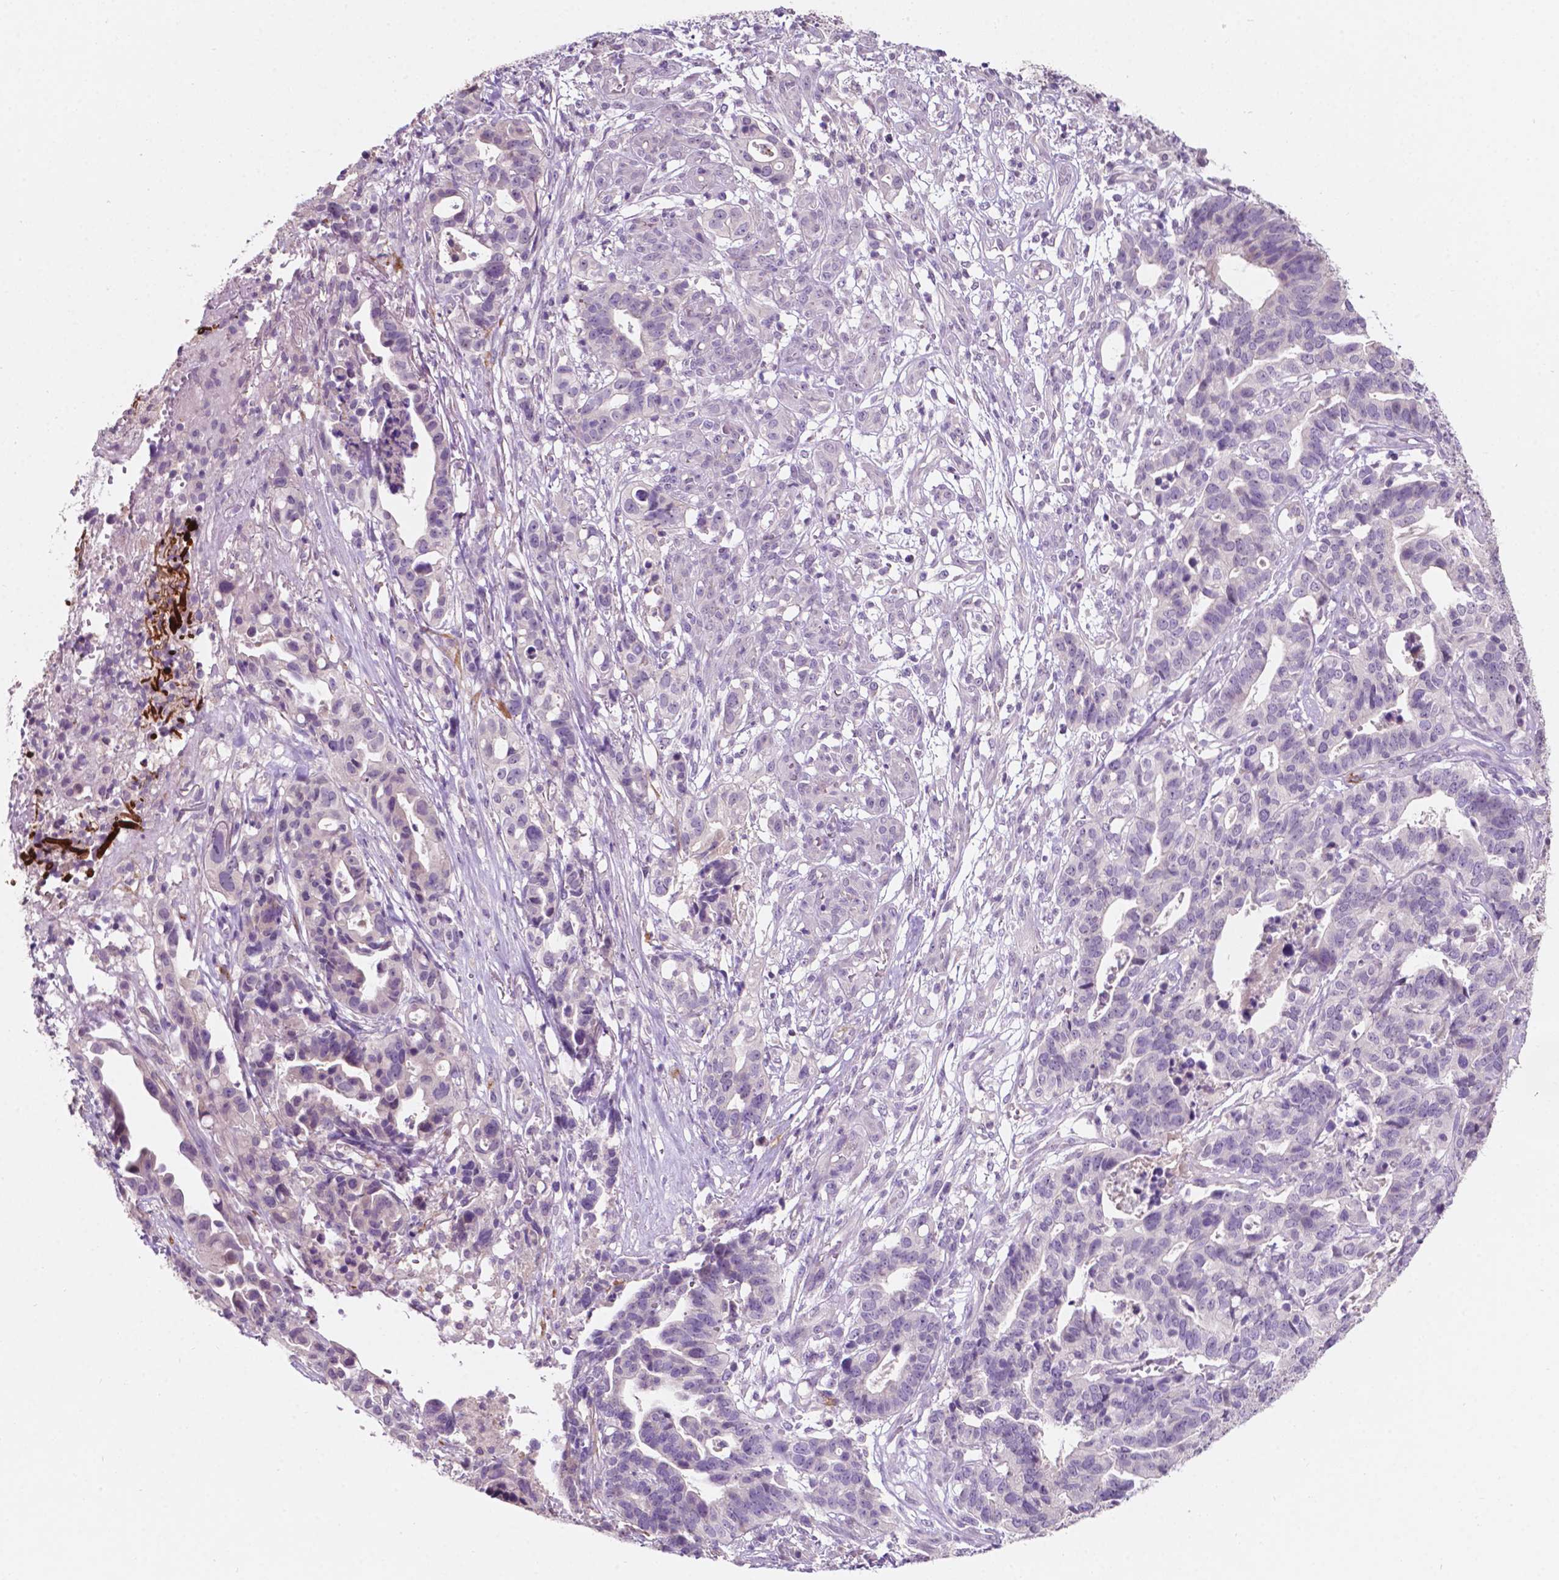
{"staining": {"intensity": "negative", "quantity": "none", "location": "none"}, "tissue": "stomach cancer", "cell_type": "Tumor cells", "image_type": "cancer", "snomed": [{"axis": "morphology", "description": "Adenocarcinoma, NOS"}, {"axis": "topography", "description": "Stomach, upper"}], "caption": "High power microscopy histopathology image of an immunohistochemistry (IHC) photomicrograph of stomach cancer (adenocarcinoma), revealing no significant staining in tumor cells.", "gene": "TM6SF2", "patient": {"sex": "female", "age": 67}}